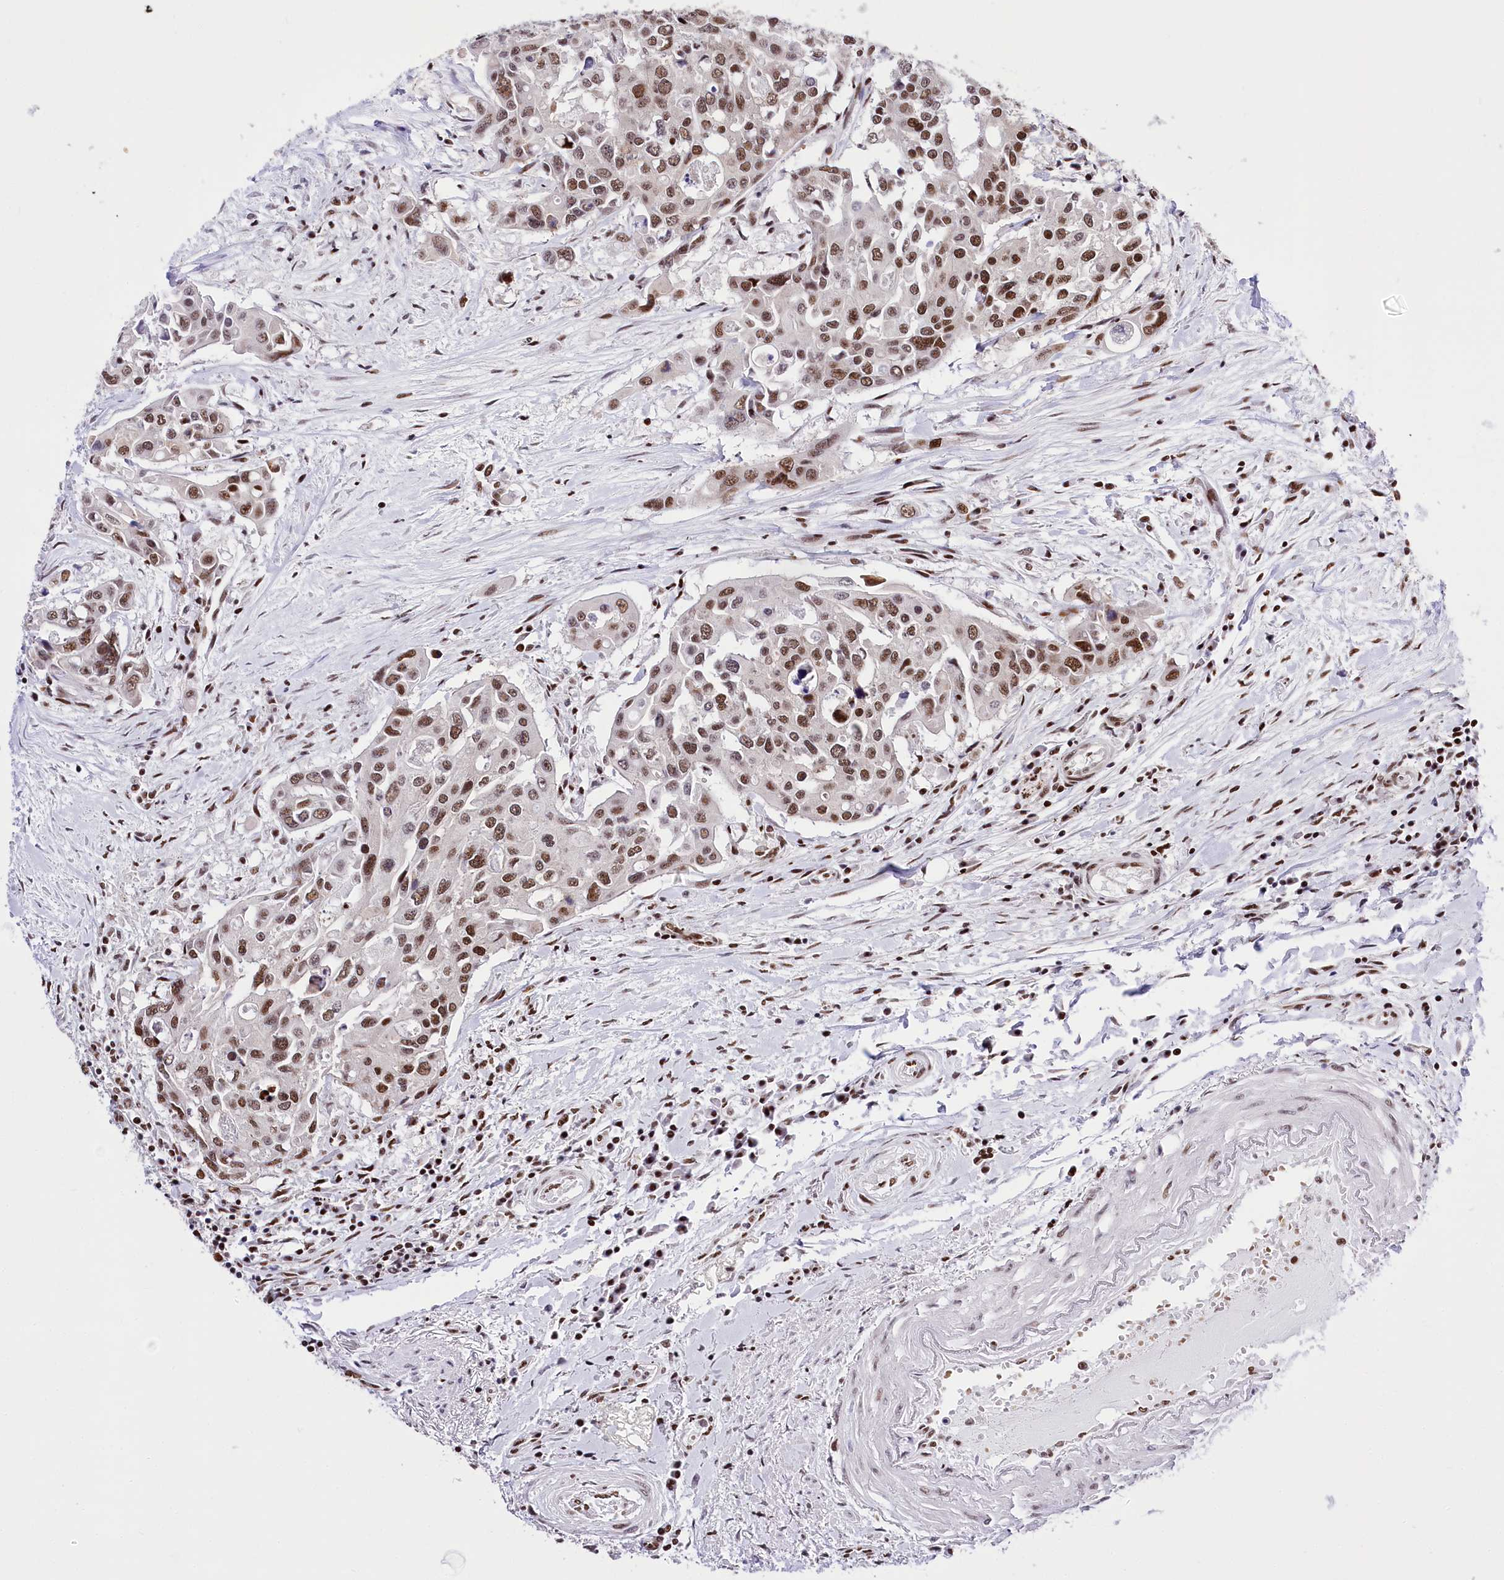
{"staining": {"intensity": "moderate", "quantity": ">75%", "location": "nuclear"}, "tissue": "colorectal cancer", "cell_type": "Tumor cells", "image_type": "cancer", "snomed": [{"axis": "morphology", "description": "Adenocarcinoma, NOS"}, {"axis": "topography", "description": "Colon"}], "caption": "Colorectal adenocarcinoma stained with immunohistochemistry displays moderate nuclear positivity in approximately >75% of tumor cells. Using DAB (3,3'-diaminobenzidine) (brown) and hematoxylin (blue) stains, captured at high magnification using brightfield microscopy.", "gene": "POU4F3", "patient": {"sex": "male", "age": 77}}